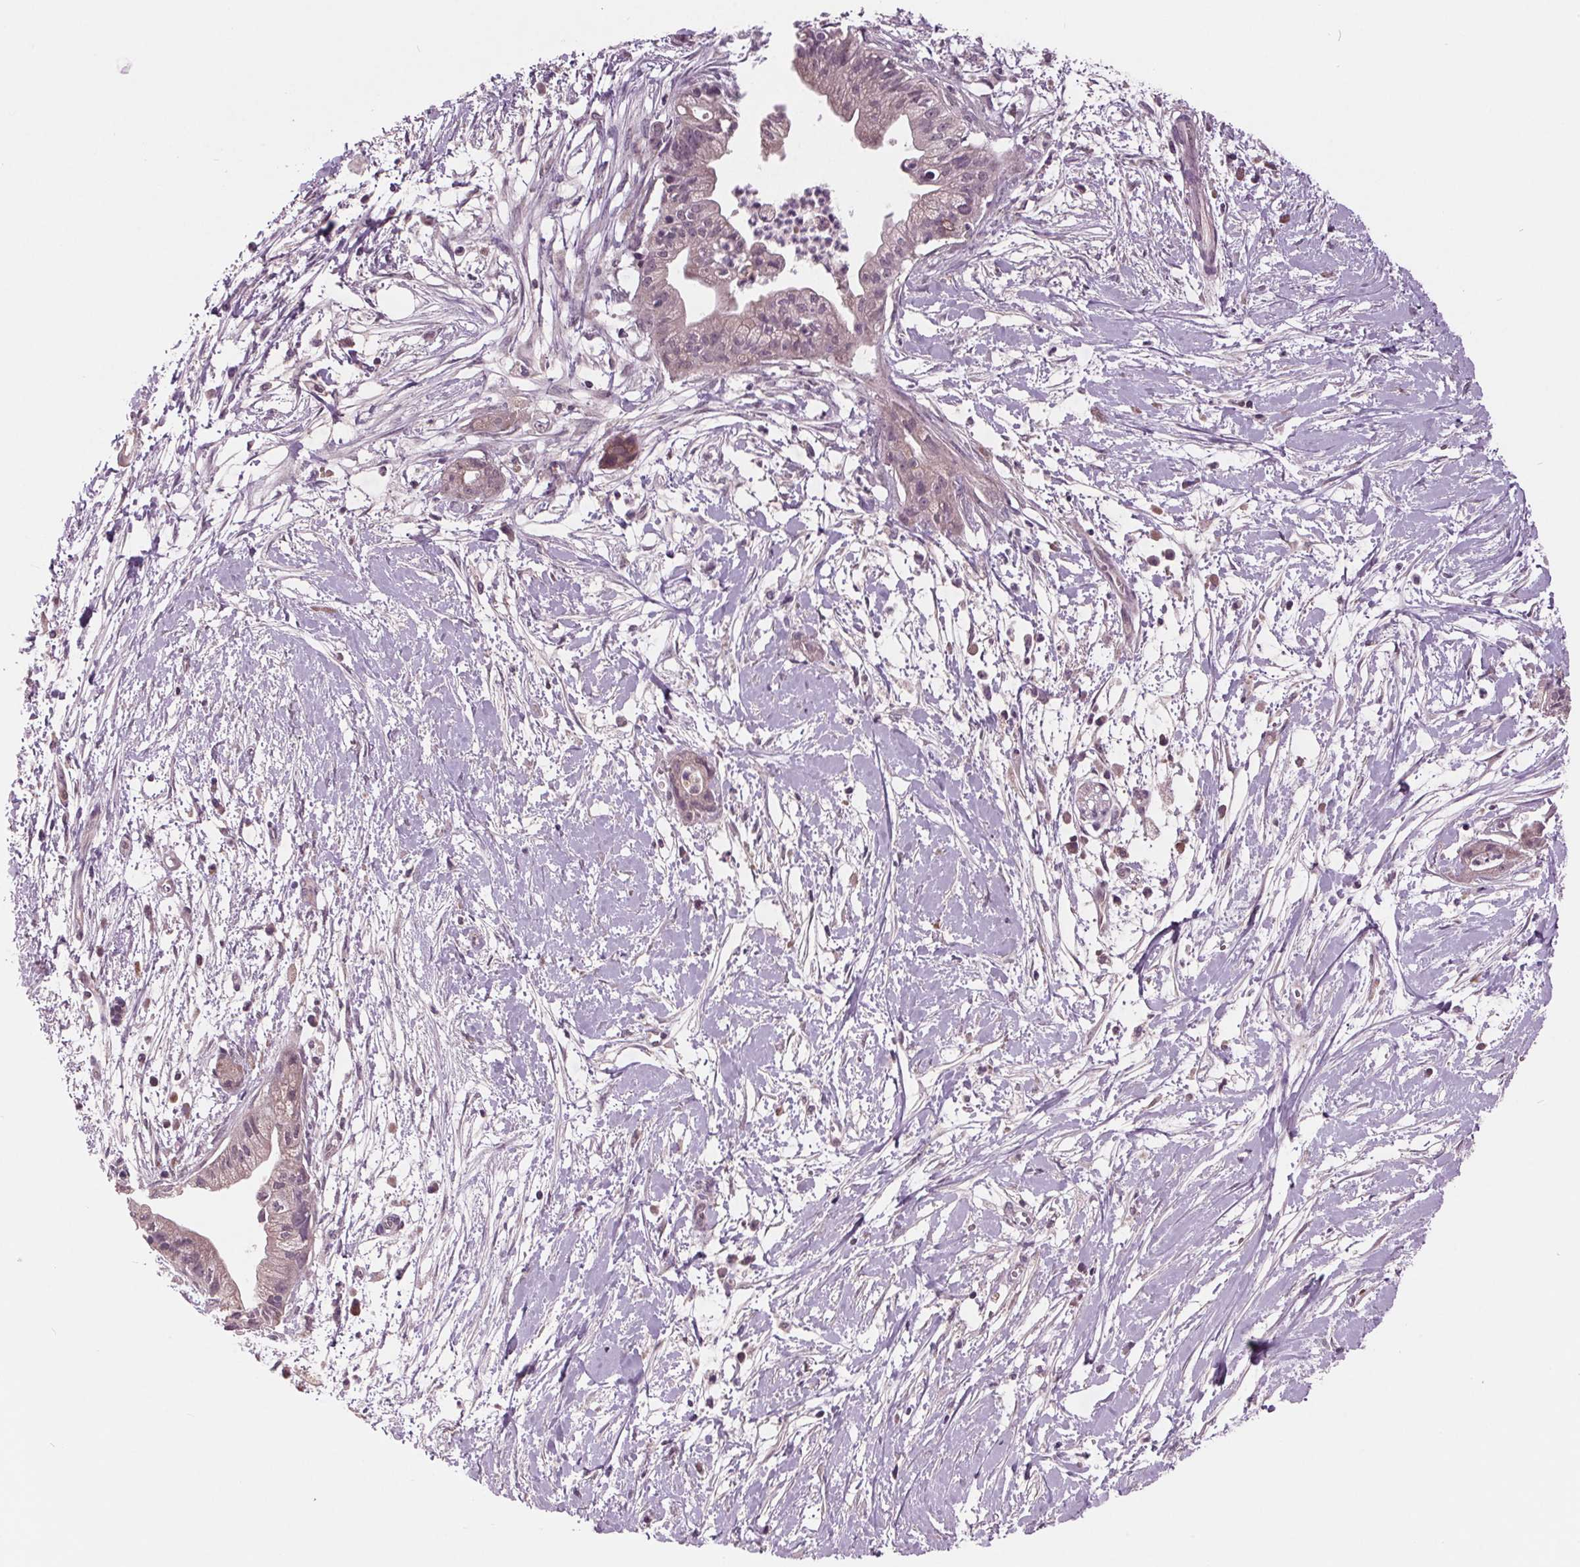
{"staining": {"intensity": "weak", "quantity": ">75%", "location": "cytoplasmic/membranous"}, "tissue": "pancreatic cancer", "cell_type": "Tumor cells", "image_type": "cancer", "snomed": [{"axis": "morphology", "description": "Normal tissue, NOS"}, {"axis": "morphology", "description": "Adenocarcinoma, NOS"}, {"axis": "topography", "description": "Lymph node"}, {"axis": "topography", "description": "Pancreas"}], "caption": "This micrograph displays pancreatic cancer (adenocarcinoma) stained with immunohistochemistry to label a protein in brown. The cytoplasmic/membranous of tumor cells show weak positivity for the protein. Nuclei are counter-stained blue.", "gene": "MAPK8", "patient": {"sex": "female", "age": 58}}